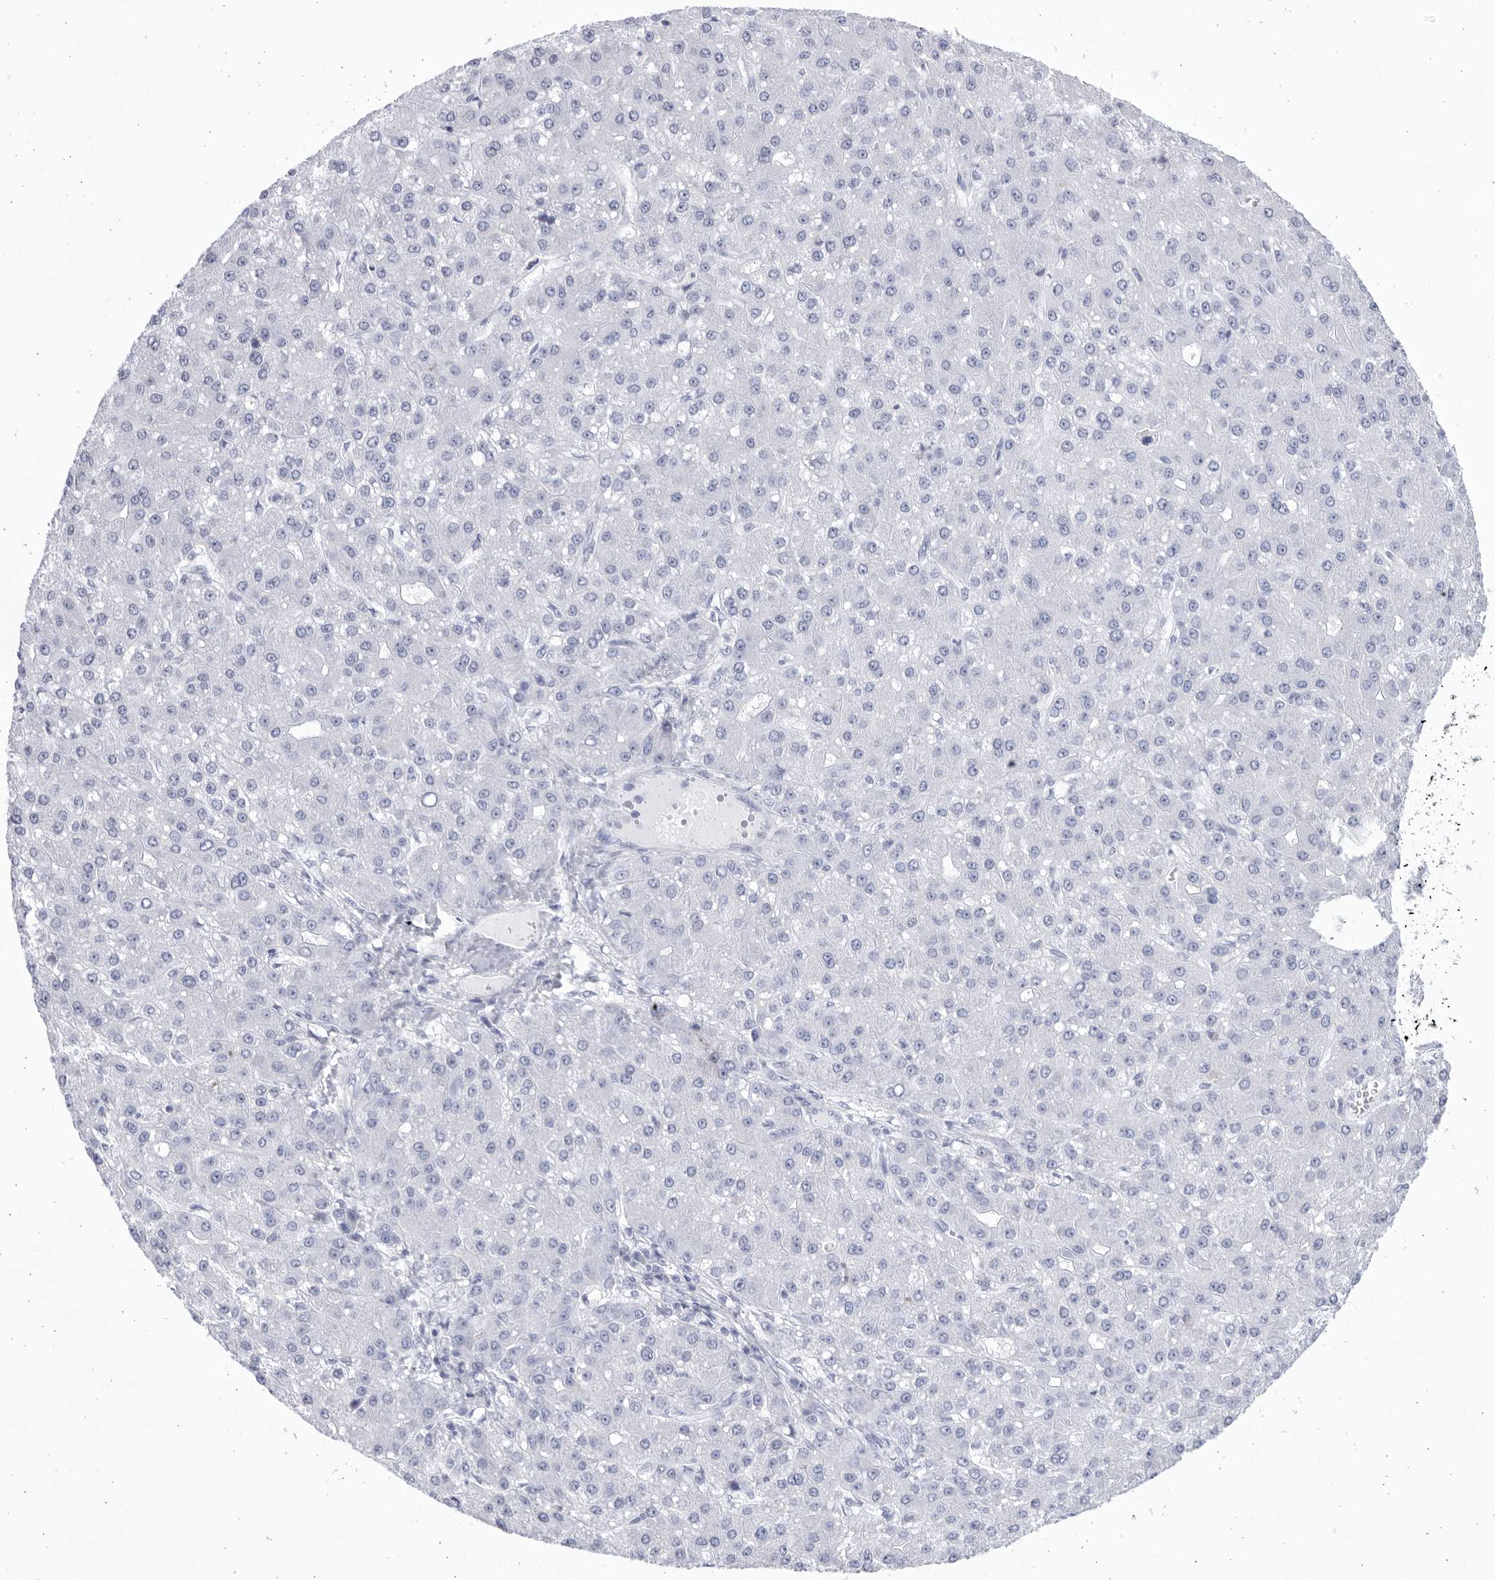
{"staining": {"intensity": "negative", "quantity": "none", "location": "none"}, "tissue": "liver cancer", "cell_type": "Tumor cells", "image_type": "cancer", "snomed": [{"axis": "morphology", "description": "Carcinoma, Hepatocellular, NOS"}, {"axis": "topography", "description": "Liver"}], "caption": "Protein analysis of liver hepatocellular carcinoma exhibits no significant expression in tumor cells.", "gene": "CCDC181", "patient": {"sex": "male", "age": 67}}